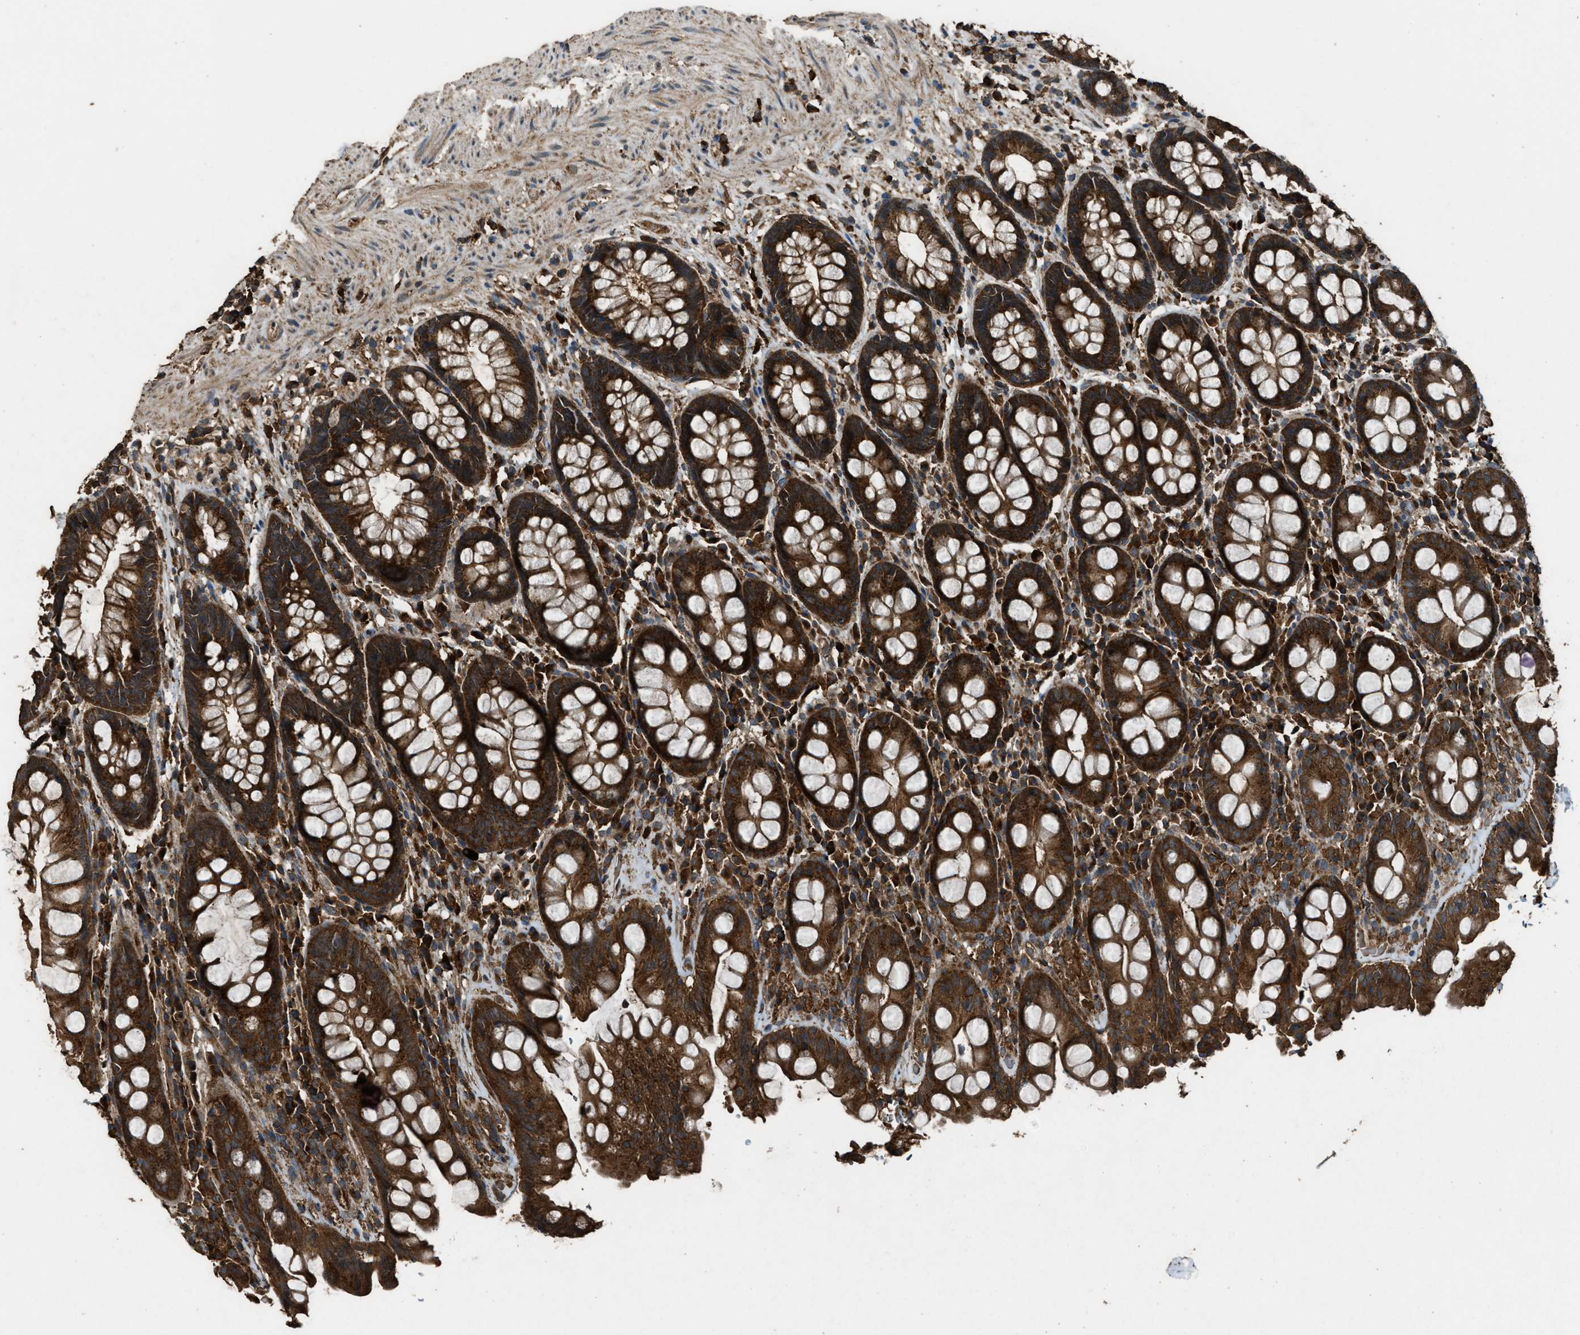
{"staining": {"intensity": "strong", "quantity": ">75%", "location": "cytoplasmic/membranous"}, "tissue": "rectum", "cell_type": "Glandular cells", "image_type": "normal", "snomed": [{"axis": "morphology", "description": "Normal tissue, NOS"}, {"axis": "topography", "description": "Rectum"}], "caption": "Immunohistochemical staining of normal rectum demonstrates strong cytoplasmic/membranous protein positivity in approximately >75% of glandular cells. (Brightfield microscopy of DAB IHC at high magnification).", "gene": "MAP3K8", "patient": {"sex": "male", "age": 64}}